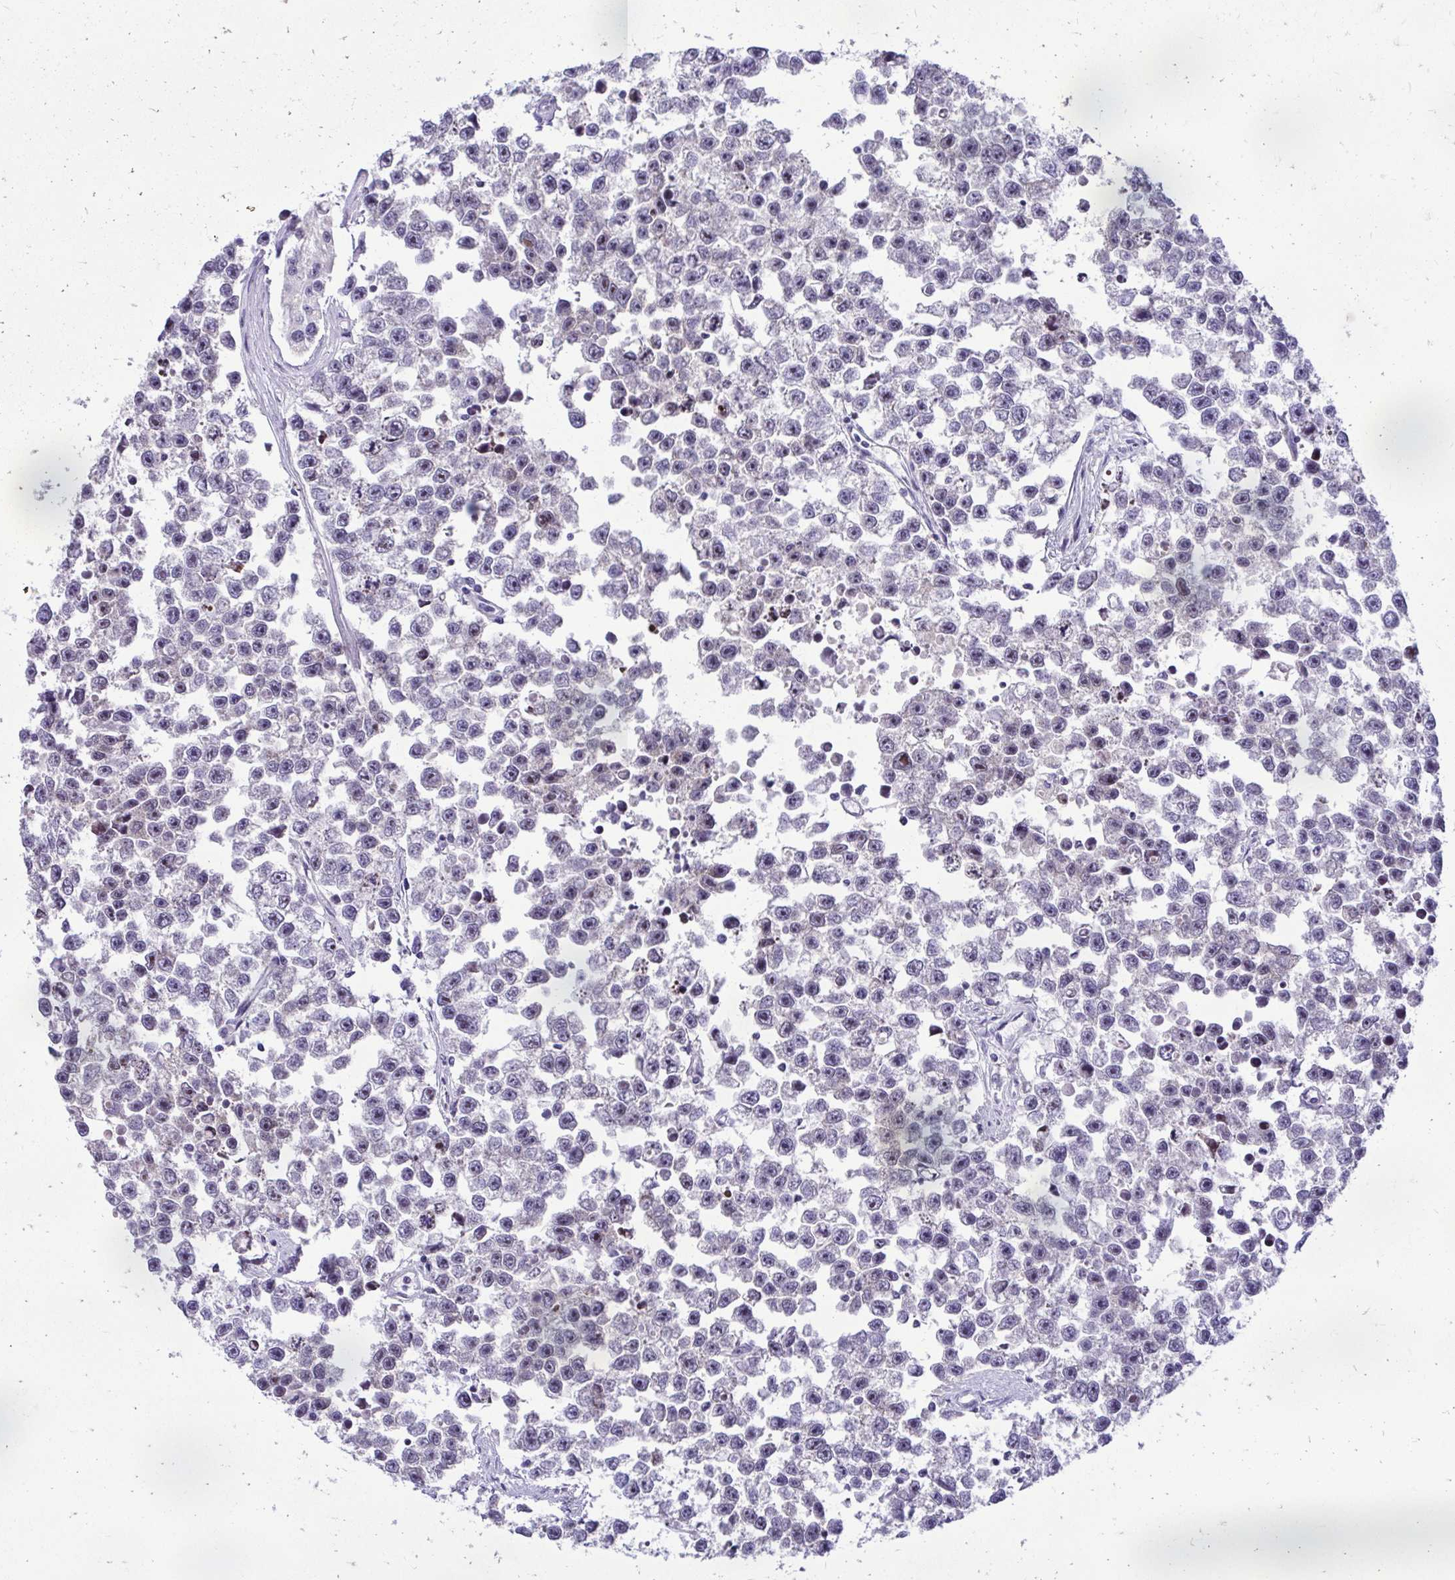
{"staining": {"intensity": "negative", "quantity": "none", "location": "none"}, "tissue": "testis cancer", "cell_type": "Tumor cells", "image_type": "cancer", "snomed": [{"axis": "morphology", "description": "Seminoma, NOS"}, {"axis": "topography", "description": "Testis"}], "caption": "This image is of testis seminoma stained with immunohistochemistry to label a protein in brown with the nuclei are counter-stained blue. There is no positivity in tumor cells.", "gene": "NIFK", "patient": {"sex": "male", "age": 26}}